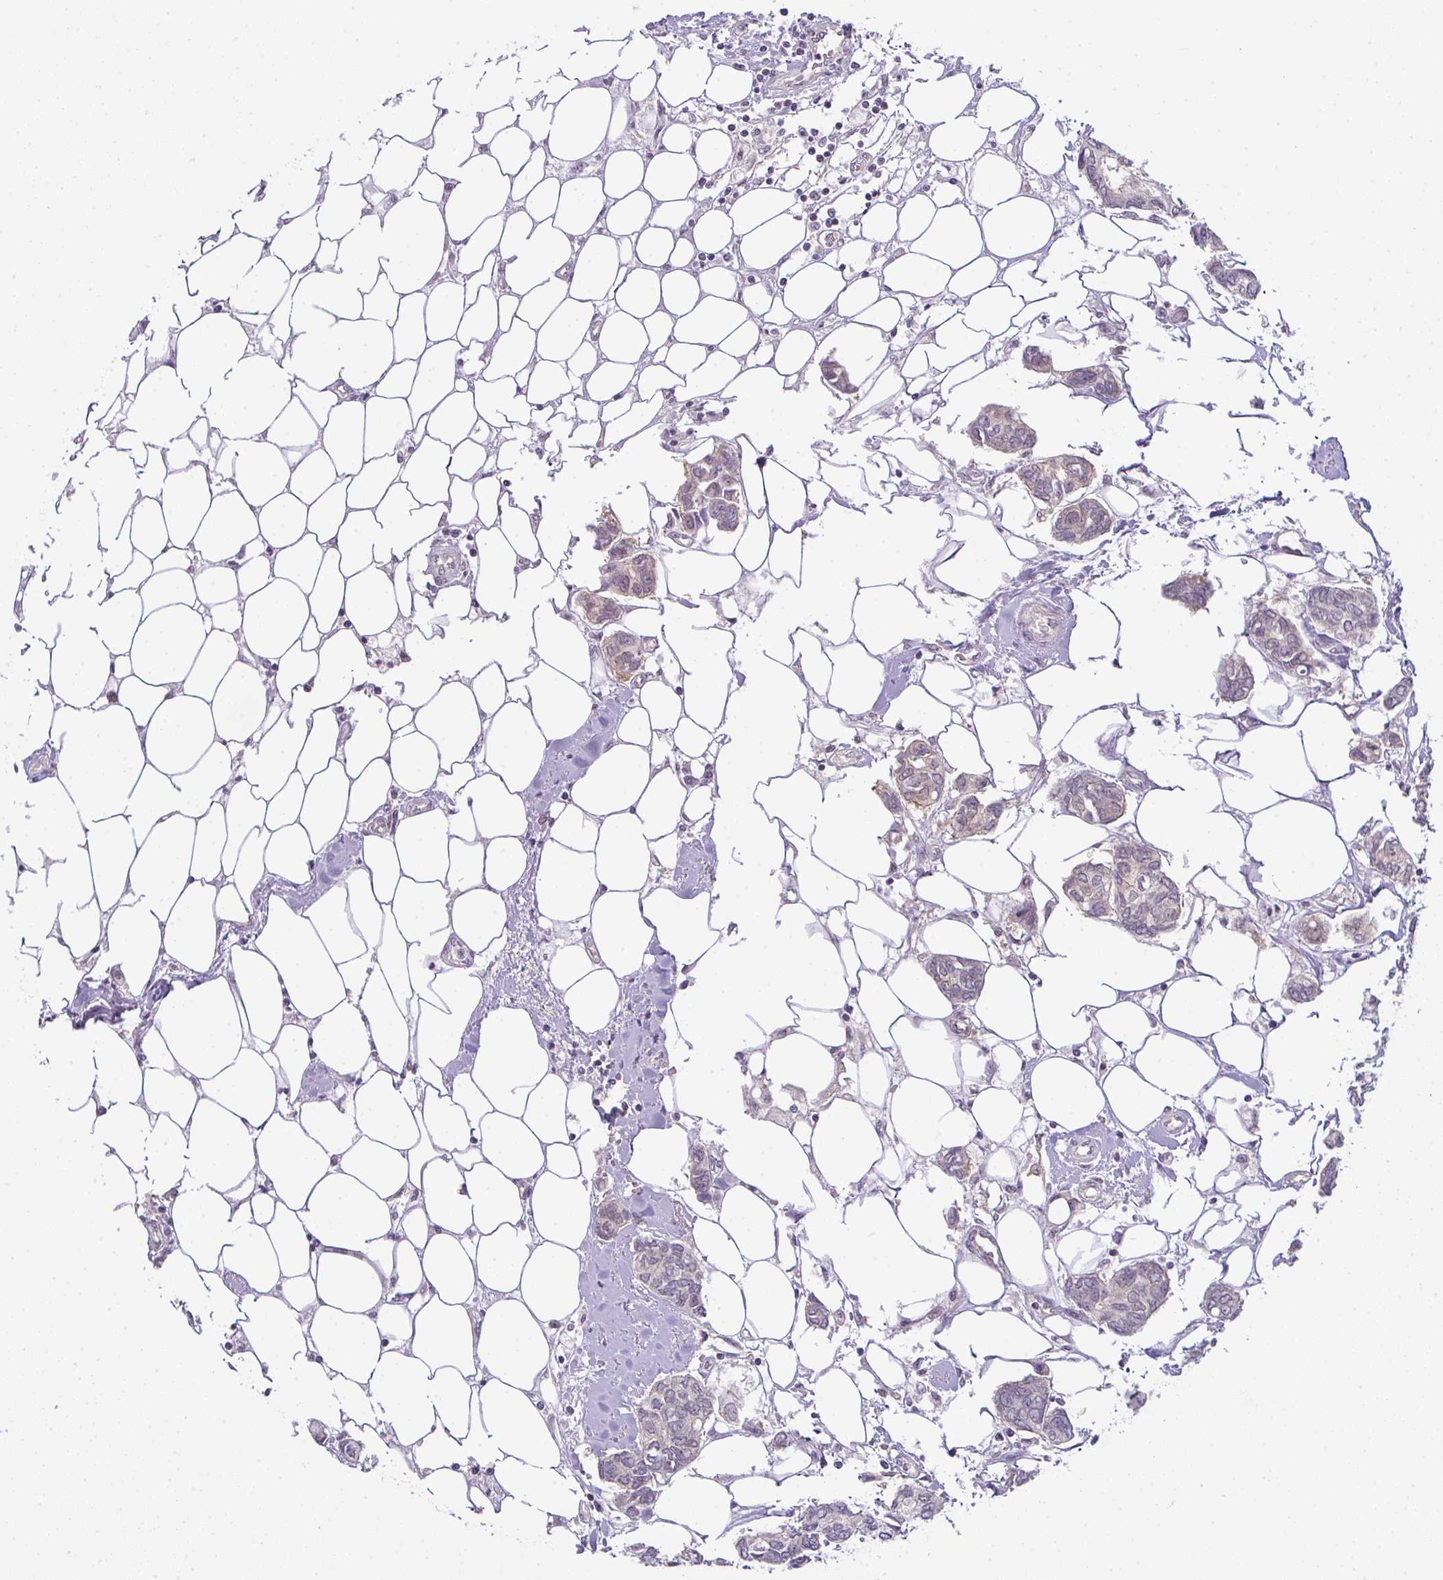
{"staining": {"intensity": "weak", "quantity": "<25%", "location": "cytoplasmic/membranous,nuclear"}, "tissue": "breast cancer", "cell_type": "Tumor cells", "image_type": "cancer", "snomed": [{"axis": "morphology", "description": "Duct carcinoma"}, {"axis": "topography", "description": "Breast"}], "caption": "This is a micrograph of immunohistochemistry (IHC) staining of breast intraductal carcinoma, which shows no staining in tumor cells. (IHC, brightfield microscopy, high magnification).", "gene": "CSE1L", "patient": {"sex": "female", "age": 73}}